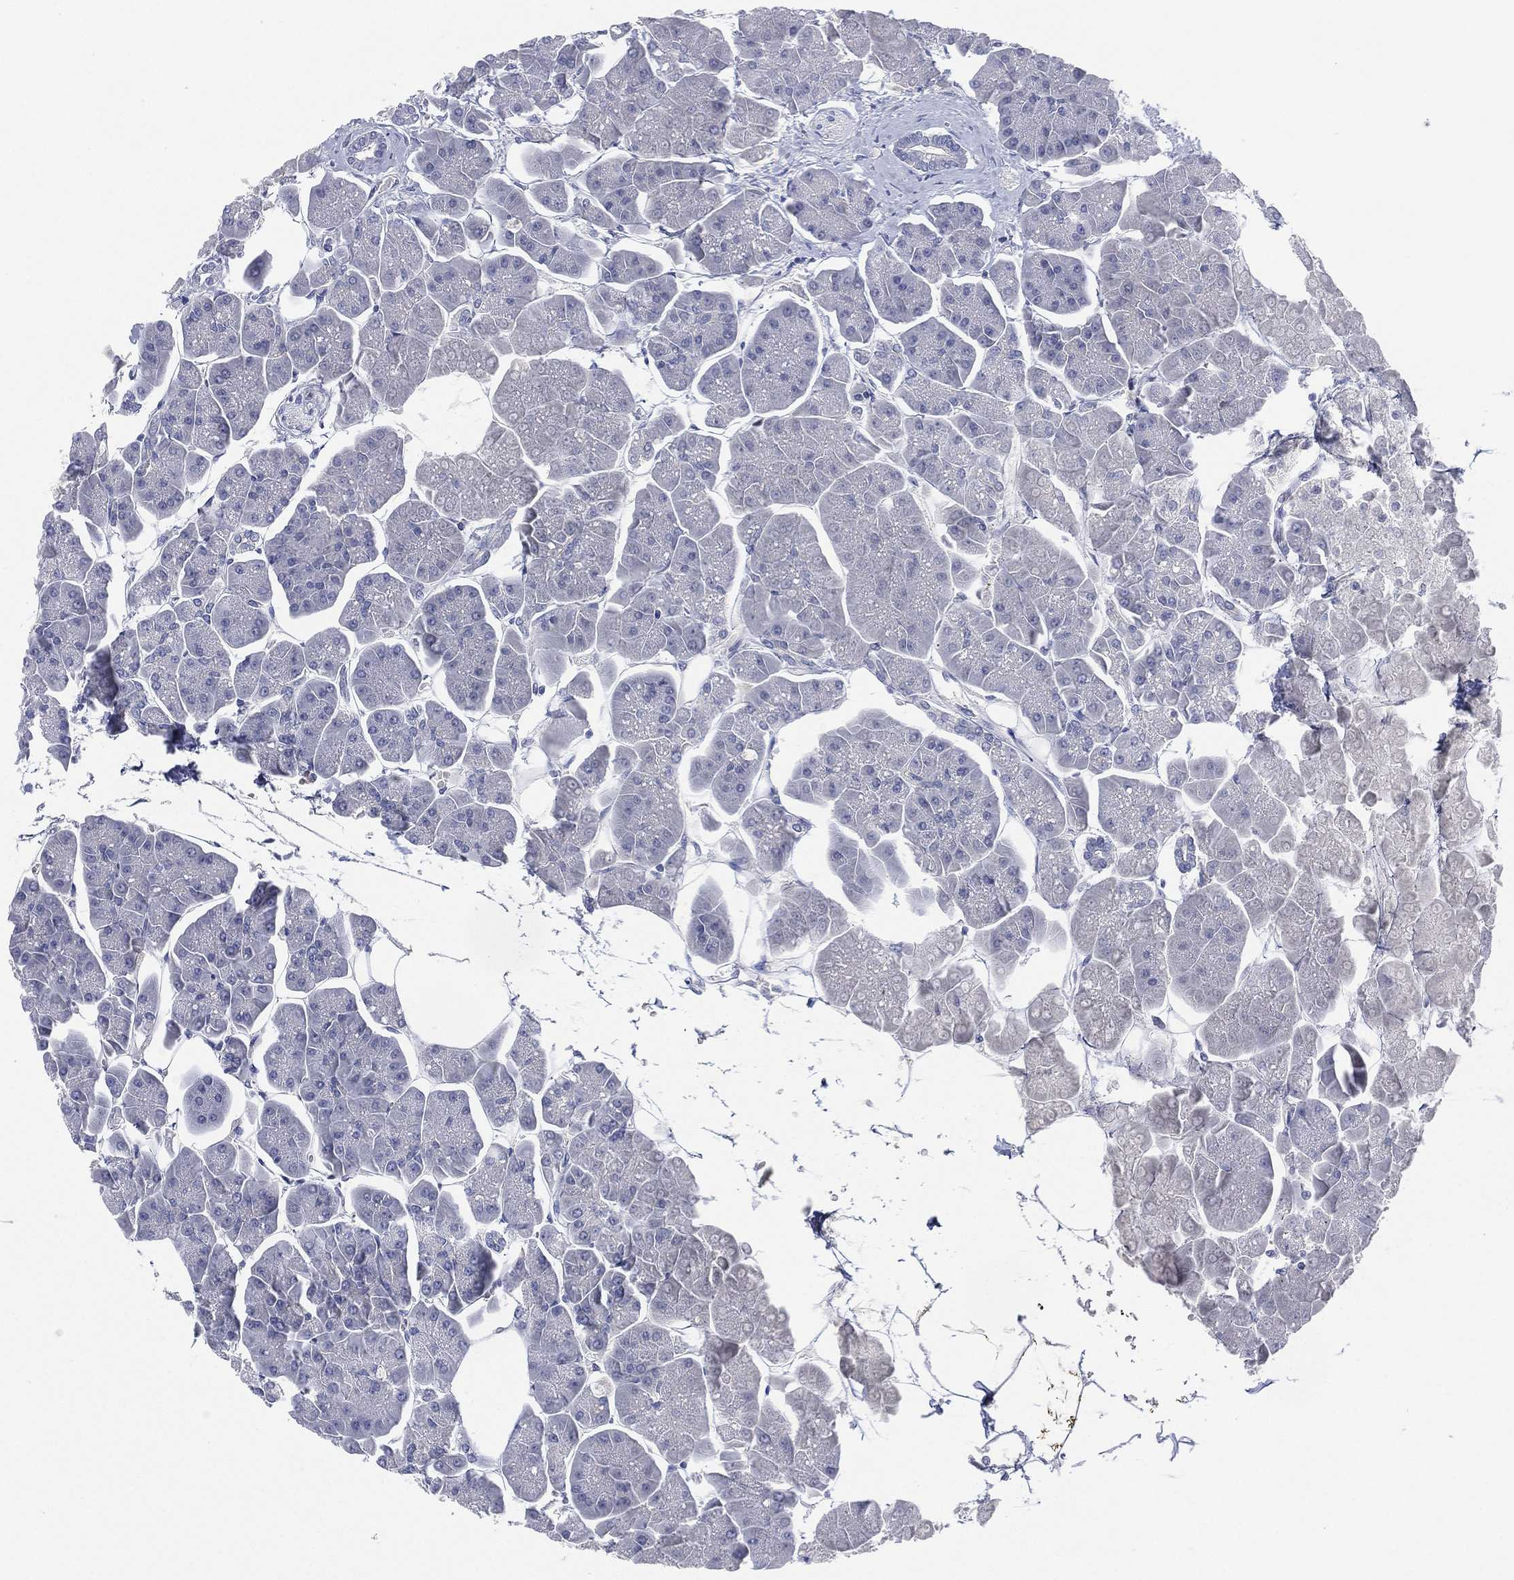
{"staining": {"intensity": "negative", "quantity": "none", "location": "none"}, "tissue": "pancreas", "cell_type": "Exocrine glandular cells", "image_type": "normal", "snomed": [{"axis": "morphology", "description": "Normal tissue, NOS"}, {"axis": "topography", "description": "Adipose tissue"}, {"axis": "topography", "description": "Pancreas"}, {"axis": "topography", "description": "Peripheral nerve tissue"}], "caption": "Immunohistochemical staining of benign pancreas exhibits no significant positivity in exocrine glandular cells. (DAB immunohistochemistry with hematoxylin counter stain).", "gene": "C5orf46", "patient": {"sex": "female", "age": 58}}